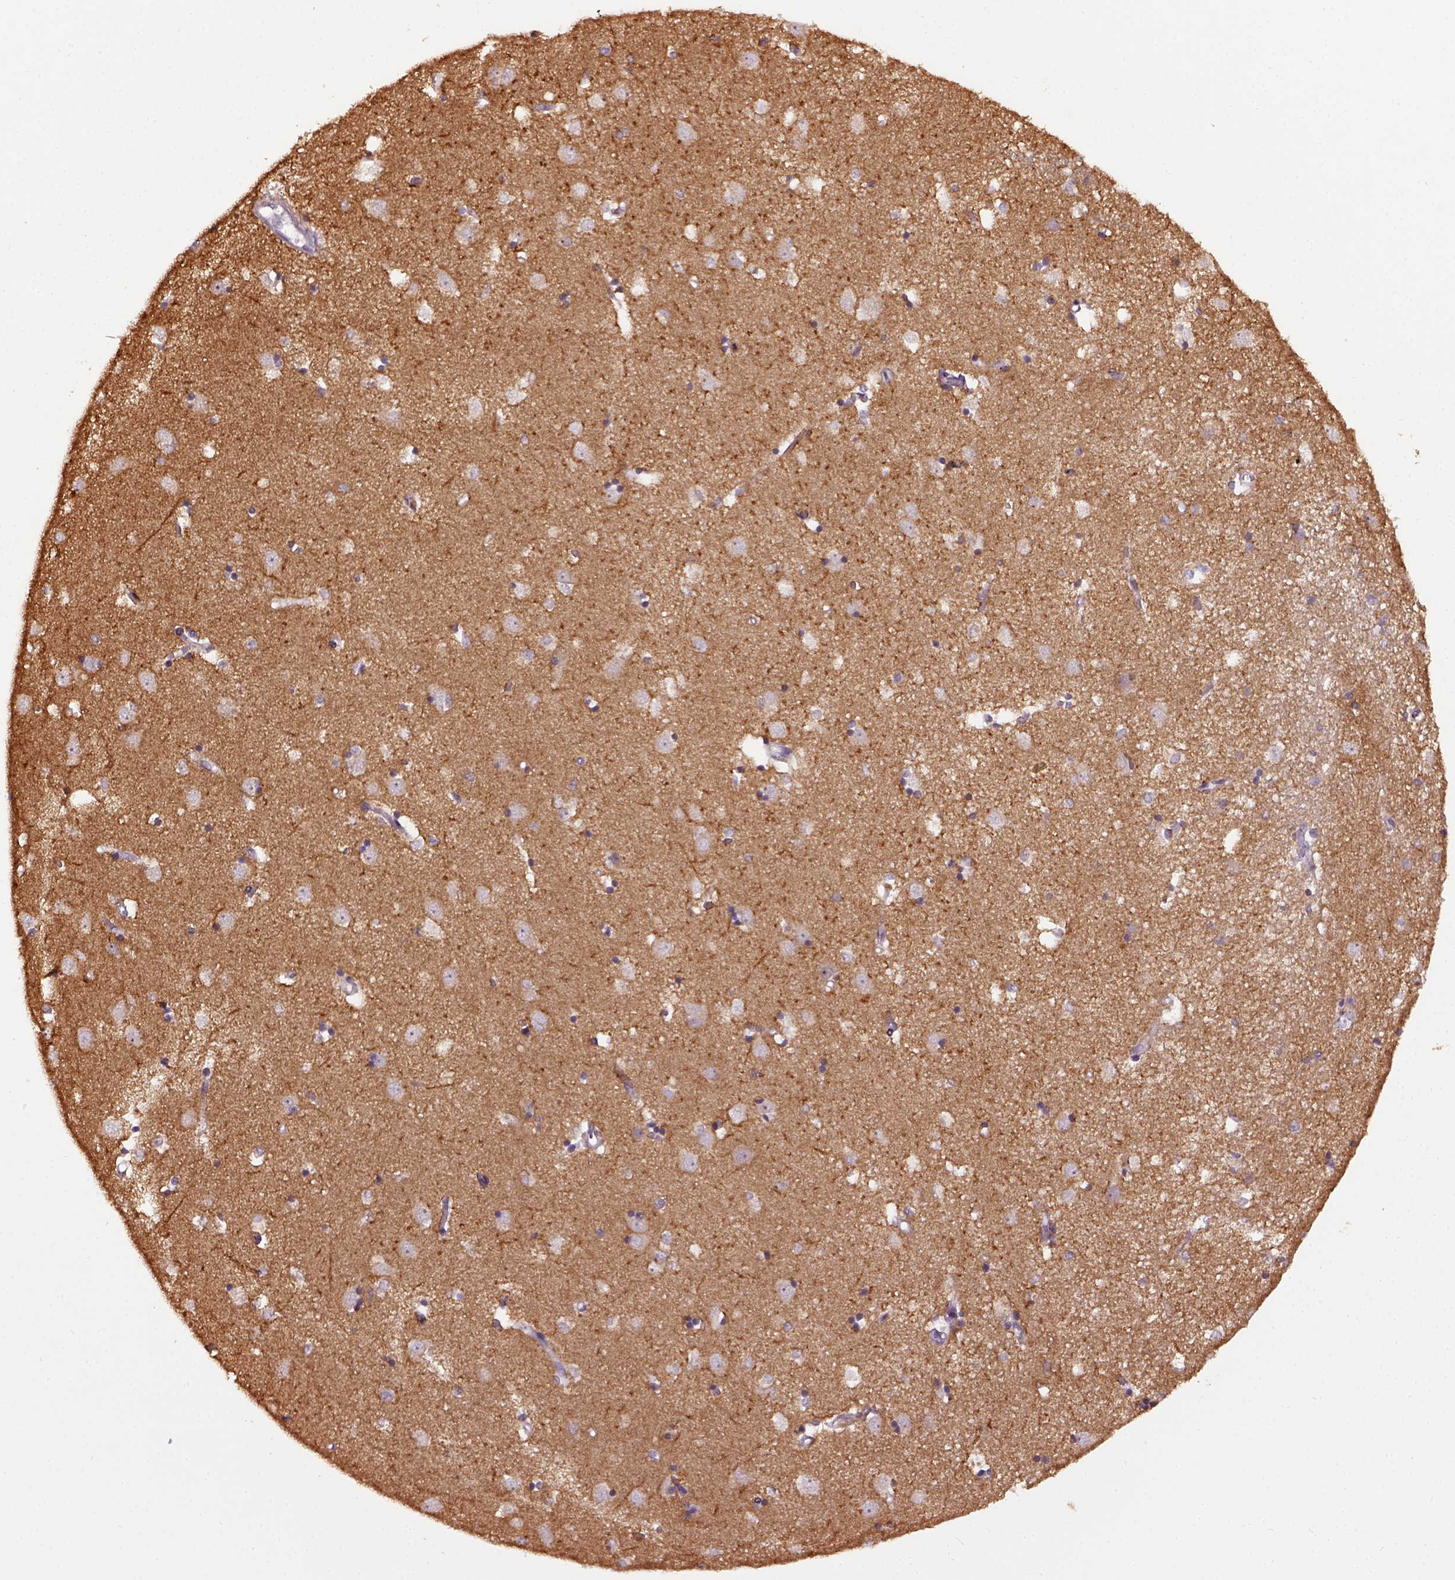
{"staining": {"intensity": "negative", "quantity": "none", "location": "none"}, "tissue": "caudate", "cell_type": "Glial cells", "image_type": "normal", "snomed": [{"axis": "morphology", "description": "Normal tissue, NOS"}, {"axis": "topography", "description": "Lateral ventricle wall"}], "caption": "IHC histopathology image of normal caudate: human caudate stained with DAB demonstrates no significant protein positivity in glial cells. Brightfield microscopy of immunohistochemistry stained with DAB (3,3'-diaminobenzidine) (brown) and hematoxylin (blue), captured at high magnification.", "gene": "RAB43", "patient": {"sex": "male", "age": 54}}